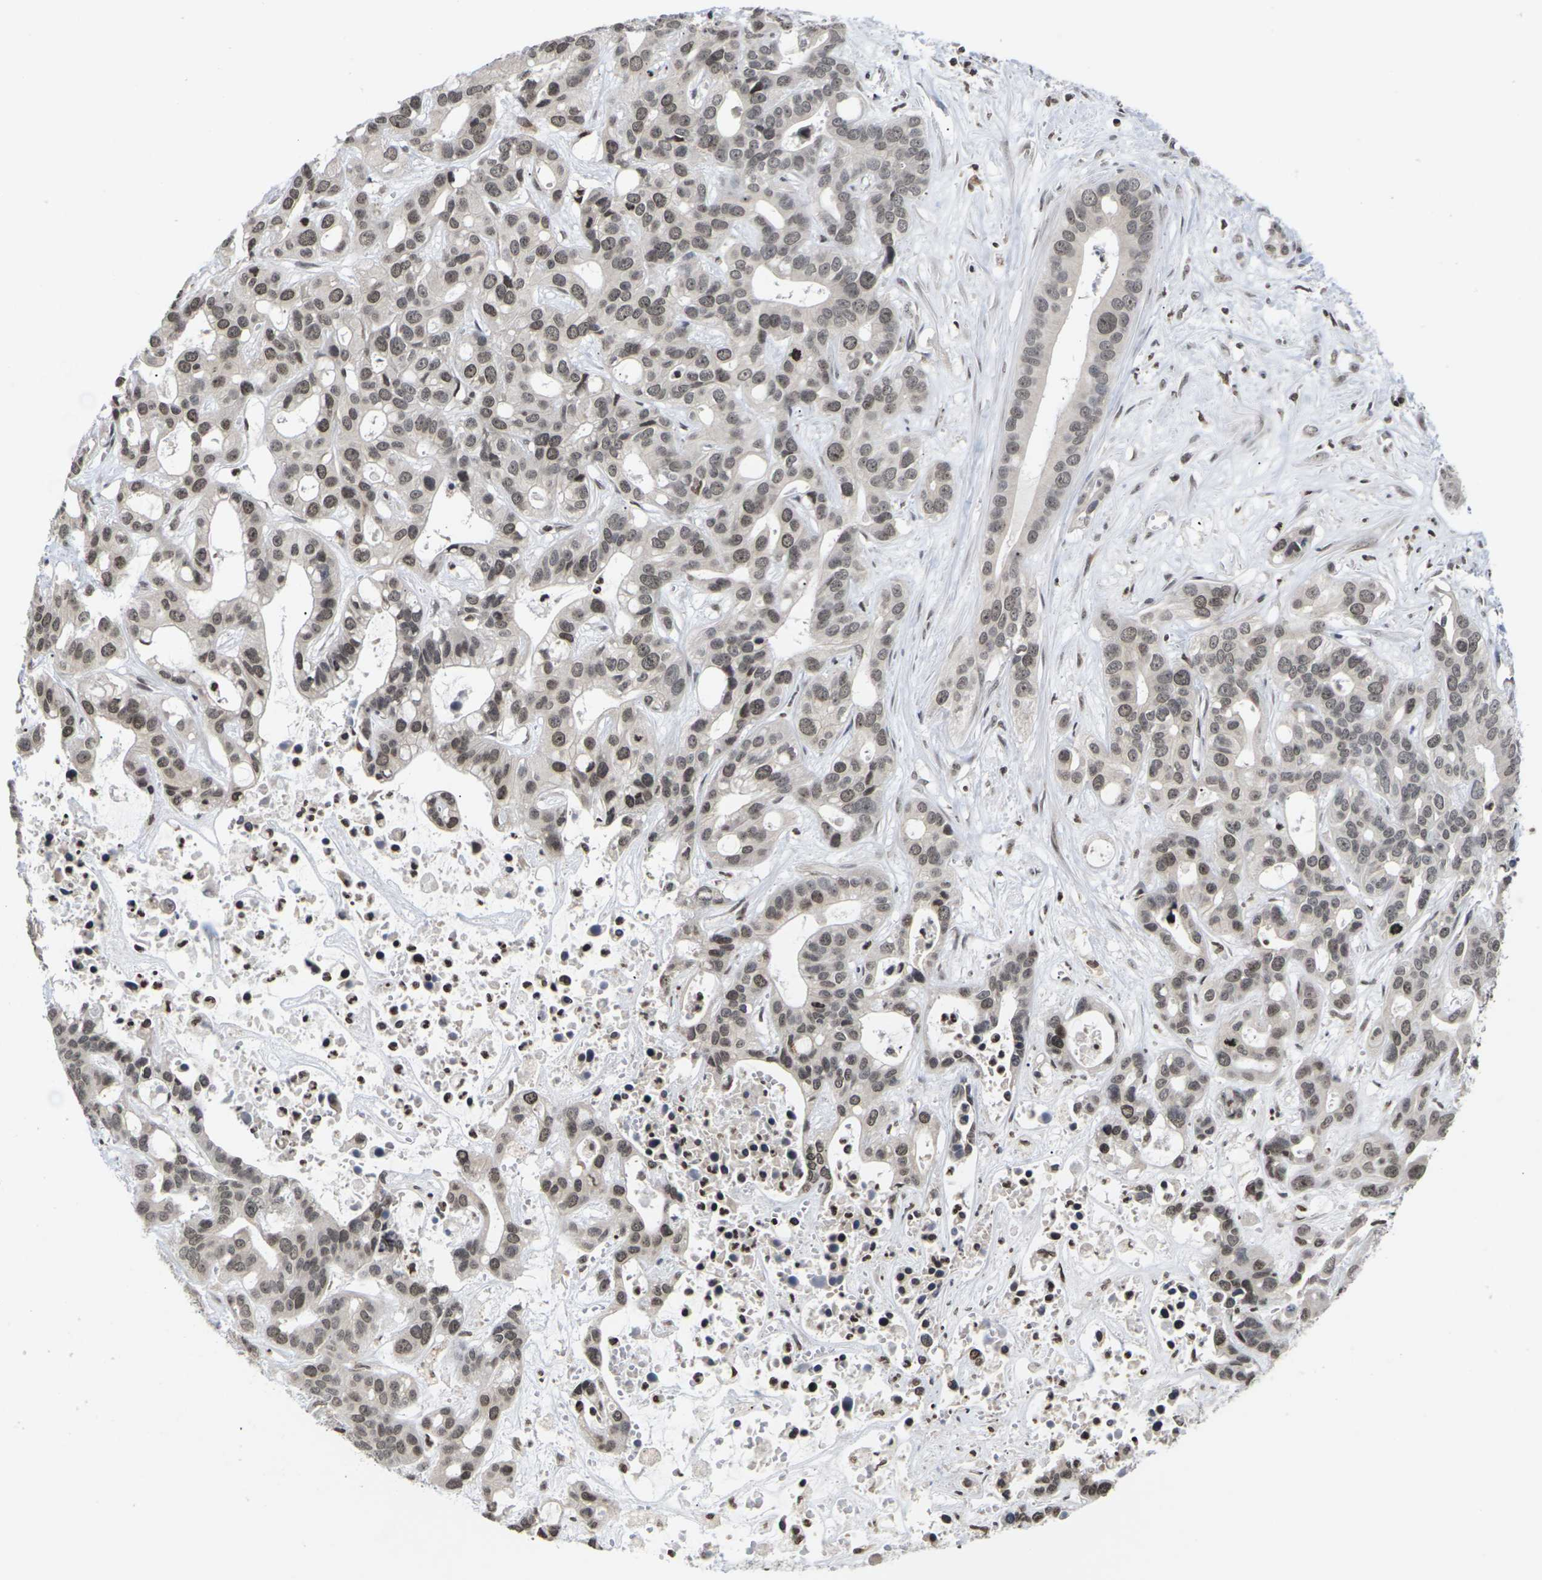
{"staining": {"intensity": "moderate", "quantity": ">75%", "location": "nuclear"}, "tissue": "liver cancer", "cell_type": "Tumor cells", "image_type": "cancer", "snomed": [{"axis": "morphology", "description": "Cholangiocarcinoma"}, {"axis": "topography", "description": "Liver"}], "caption": "Immunohistochemistry of human cholangiocarcinoma (liver) exhibits medium levels of moderate nuclear staining in about >75% of tumor cells.", "gene": "ETV5", "patient": {"sex": "female", "age": 65}}